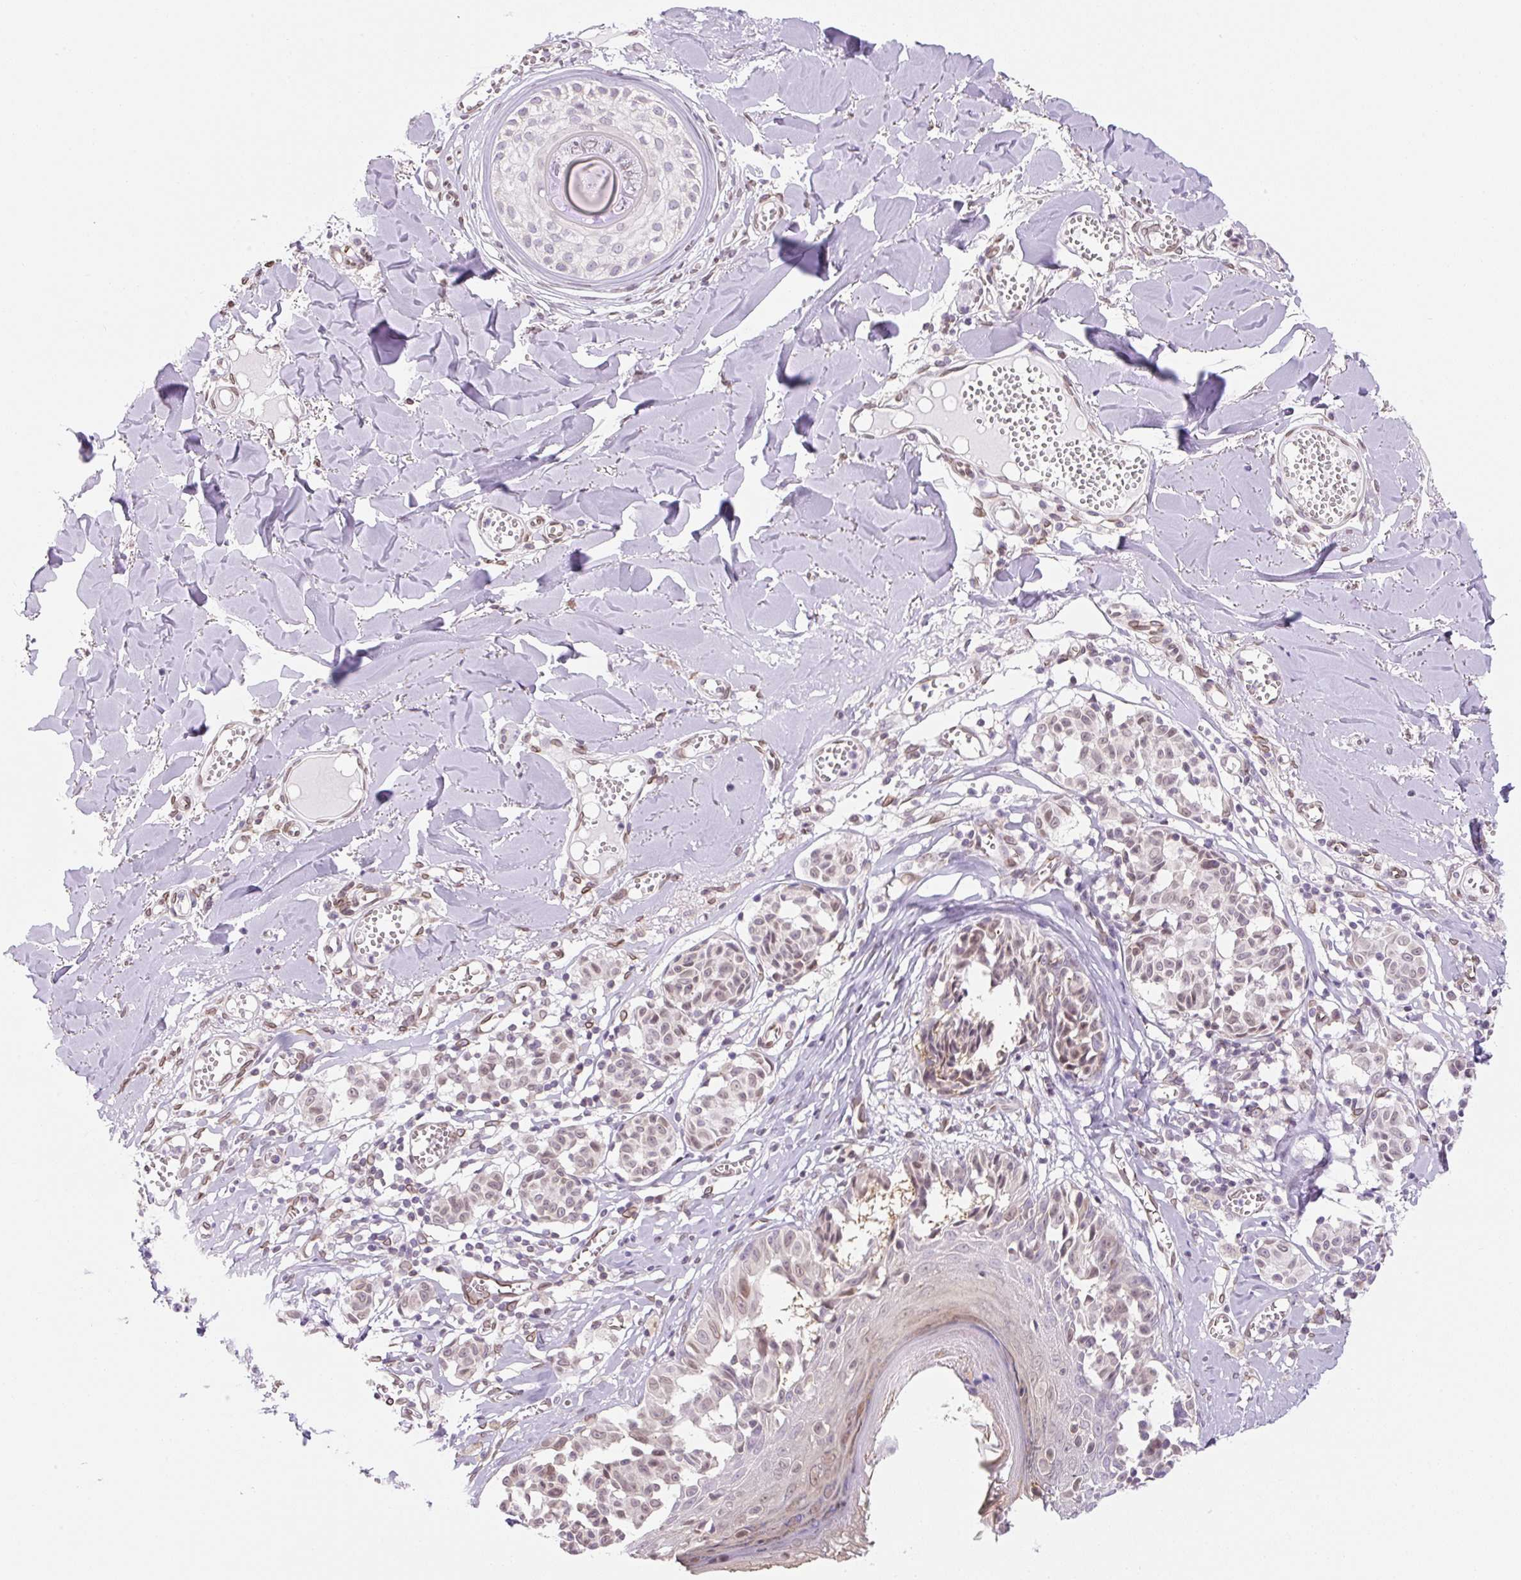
{"staining": {"intensity": "weak", "quantity": ">75%", "location": "nuclear"}, "tissue": "melanoma", "cell_type": "Tumor cells", "image_type": "cancer", "snomed": [{"axis": "morphology", "description": "Malignant melanoma, NOS"}, {"axis": "topography", "description": "Skin"}], "caption": "The photomicrograph demonstrates staining of melanoma, revealing weak nuclear protein expression (brown color) within tumor cells.", "gene": "SYNE3", "patient": {"sex": "female", "age": 43}}